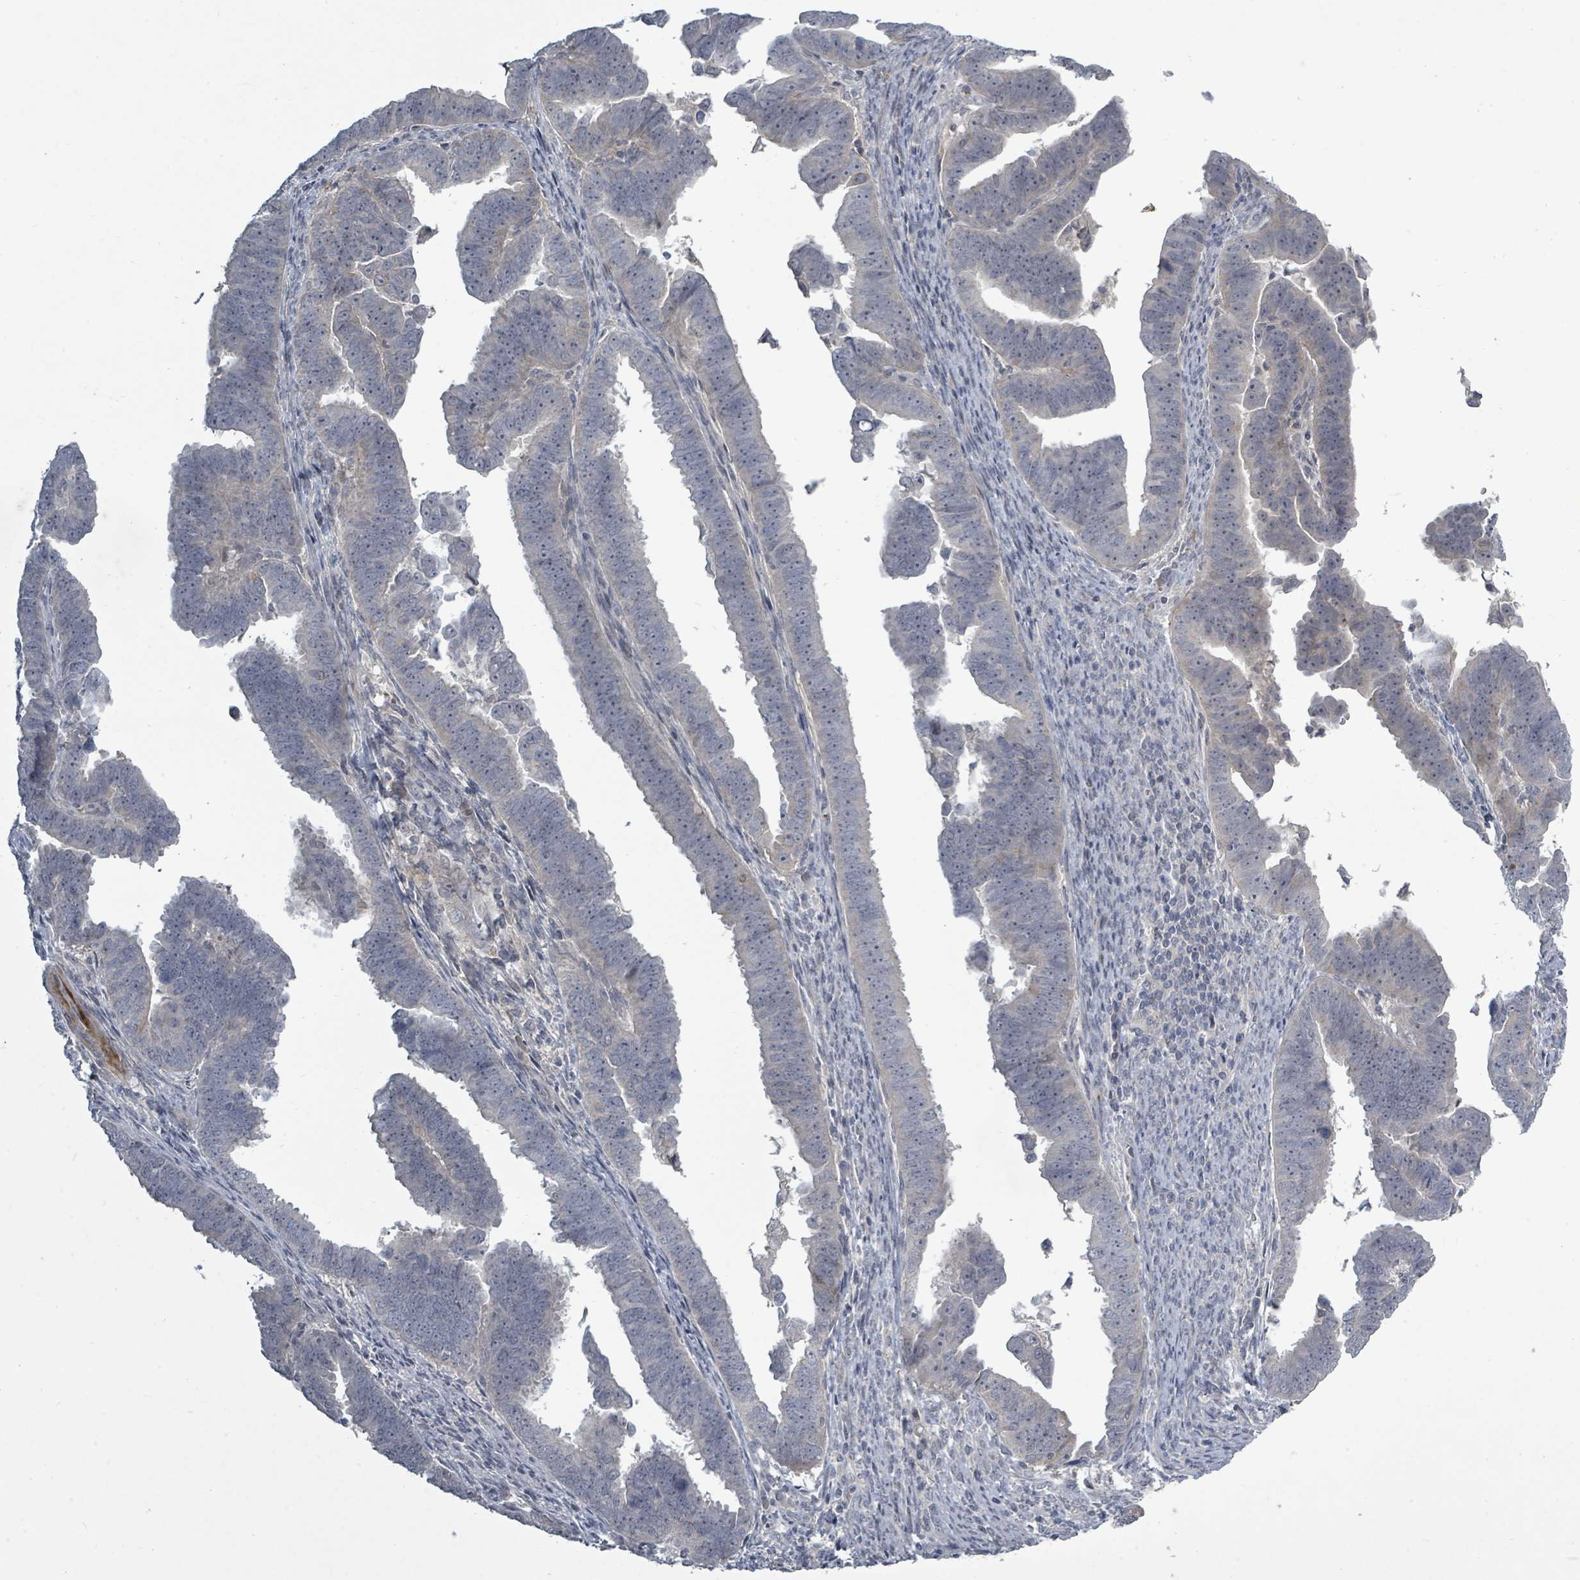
{"staining": {"intensity": "negative", "quantity": "none", "location": "none"}, "tissue": "endometrial cancer", "cell_type": "Tumor cells", "image_type": "cancer", "snomed": [{"axis": "morphology", "description": "Adenocarcinoma, NOS"}, {"axis": "topography", "description": "Endometrium"}], "caption": "Image shows no protein staining in tumor cells of endometrial cancer (adenocarcinoma) tissue.", "gene": "LEFTY2", "patient": {"sex": "female", "age": 75}}